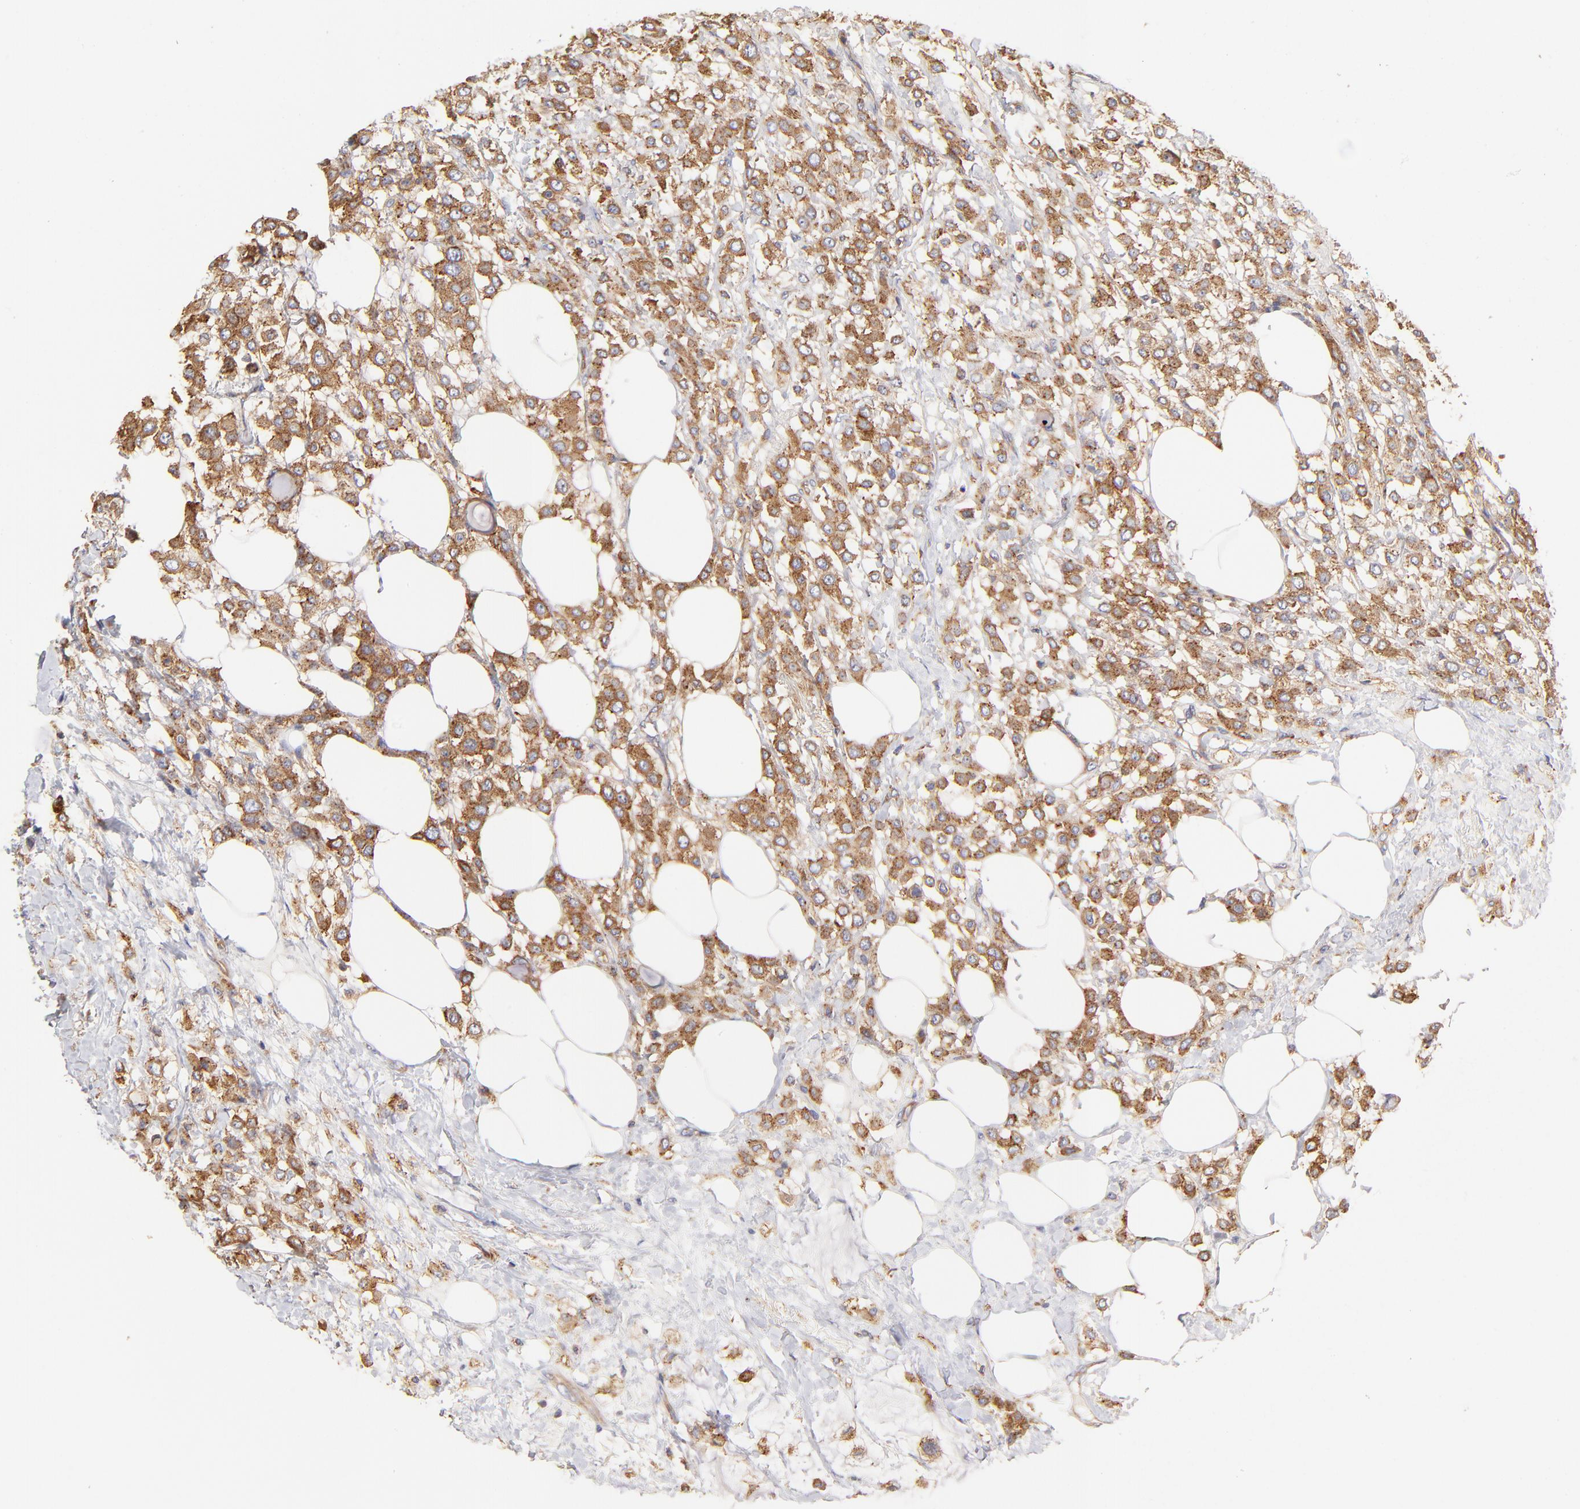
{"staining": {"intensity": "moderate", "quantity": ">75%", "location": "cytoplasmic/membranous"}, "tissue": "breast cancer", "cell_type": "Tumor cells", "image_type": "cancer", "snomed": [{"axis": "morphology", "description": "Lobular carcinoma"}, {"axis": "topography", "description": "Breast"}], "caption": "Human breast cancer stained with a brown dye demonstrates moderate cytoplasmic/membranous positive positivity in about >75% of tumor cells.", "gene": "CD2AP", "patient": {"sex": "female", "age": 85}}